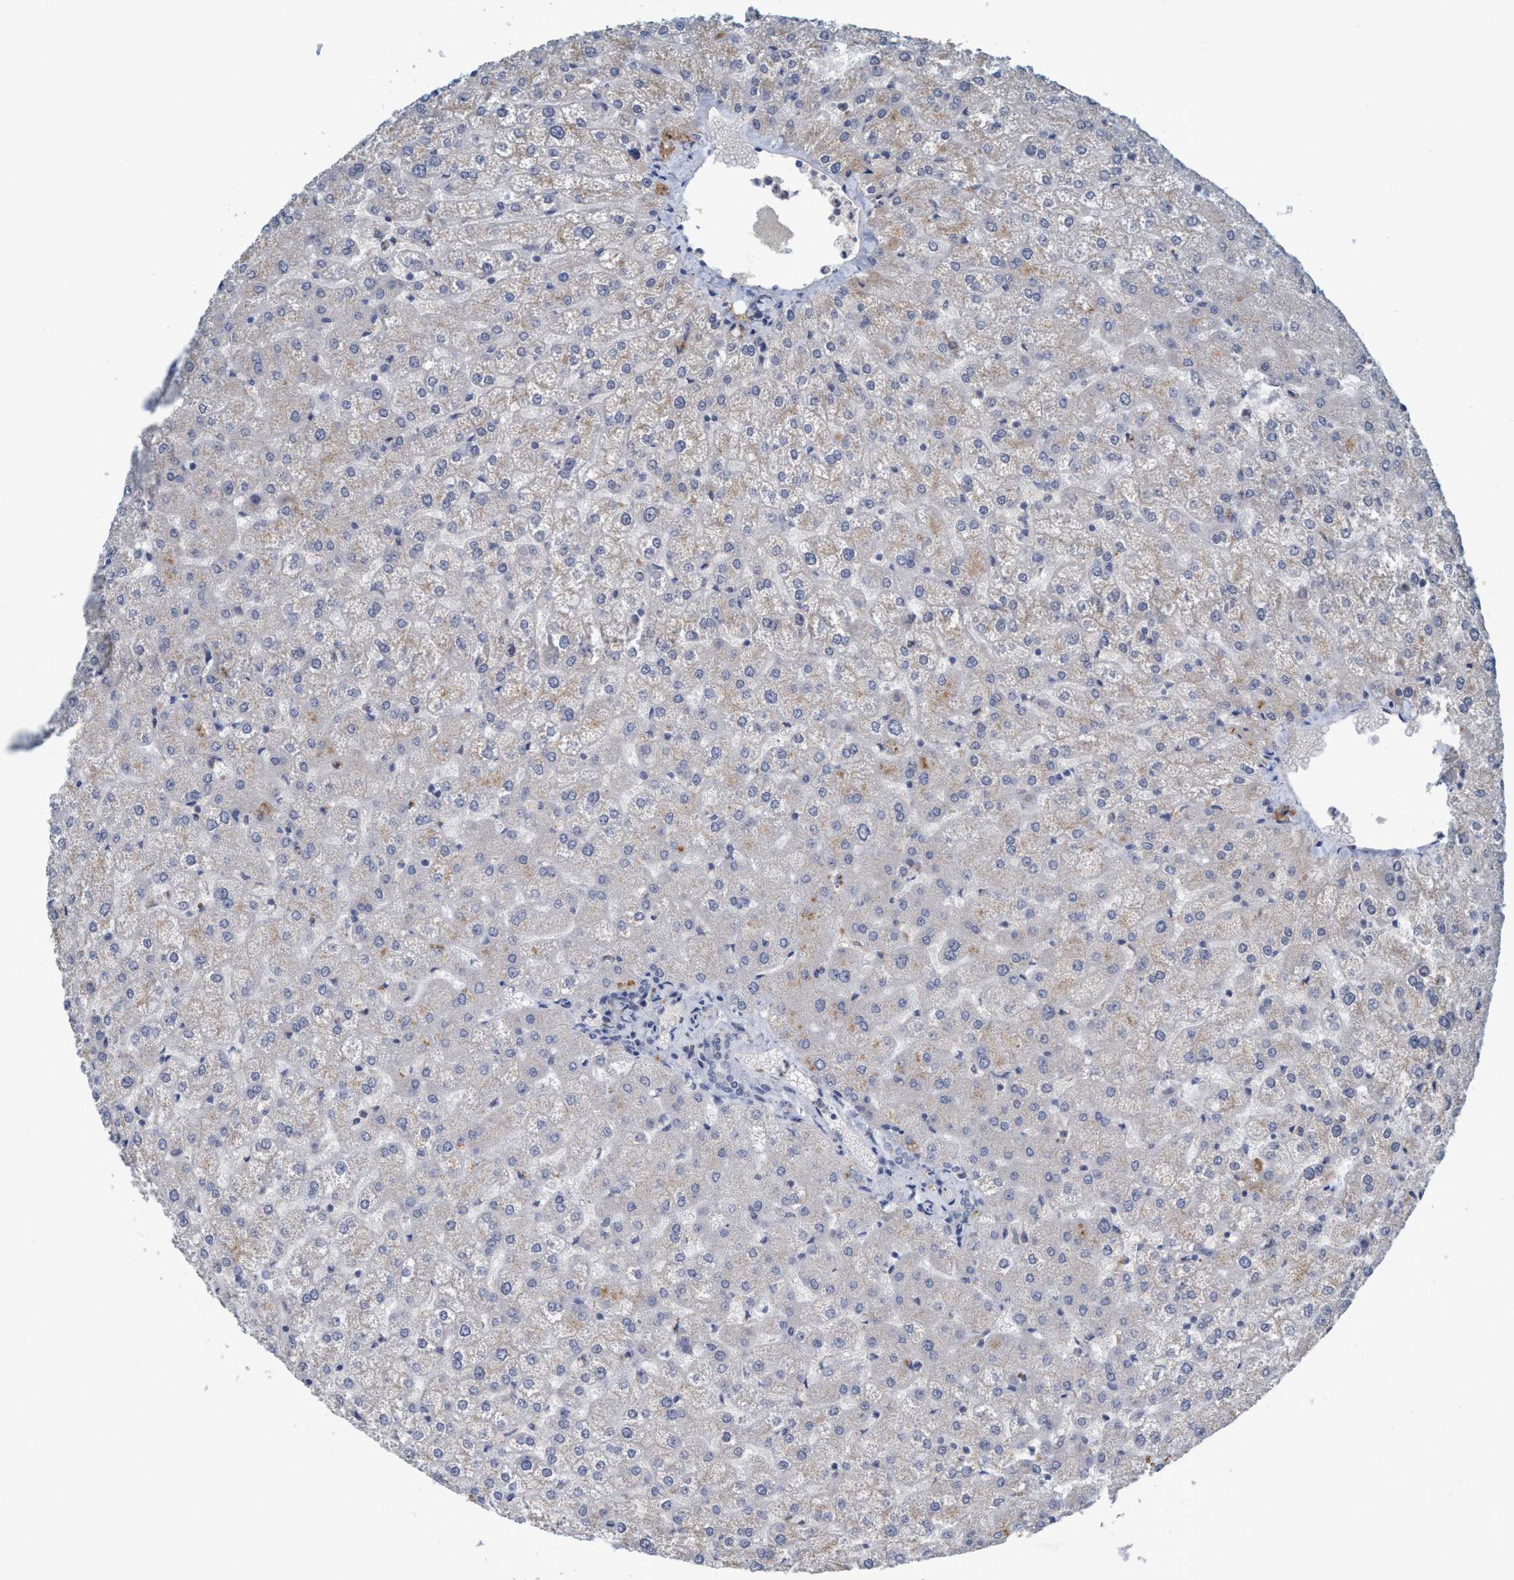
{"staining": {"intensity": "negative", "quantity": "none", "location": "none"}, "tissue": "liver", "cell_type": "Cholangiocytes", "image_type": "normal", "snomed": [{"axis": "morphology", "description": "Normal tissue, NOS"}, {"axis": "topography", "description": "Liver"}], "caption": "Immunohistochemistry histopathology image of normal liver: liver stained with DAB demonstrates no significant protein expression in cholangiocytes.", "gene": "RNF208", "patient": {"sex": "female", "age": 32}}